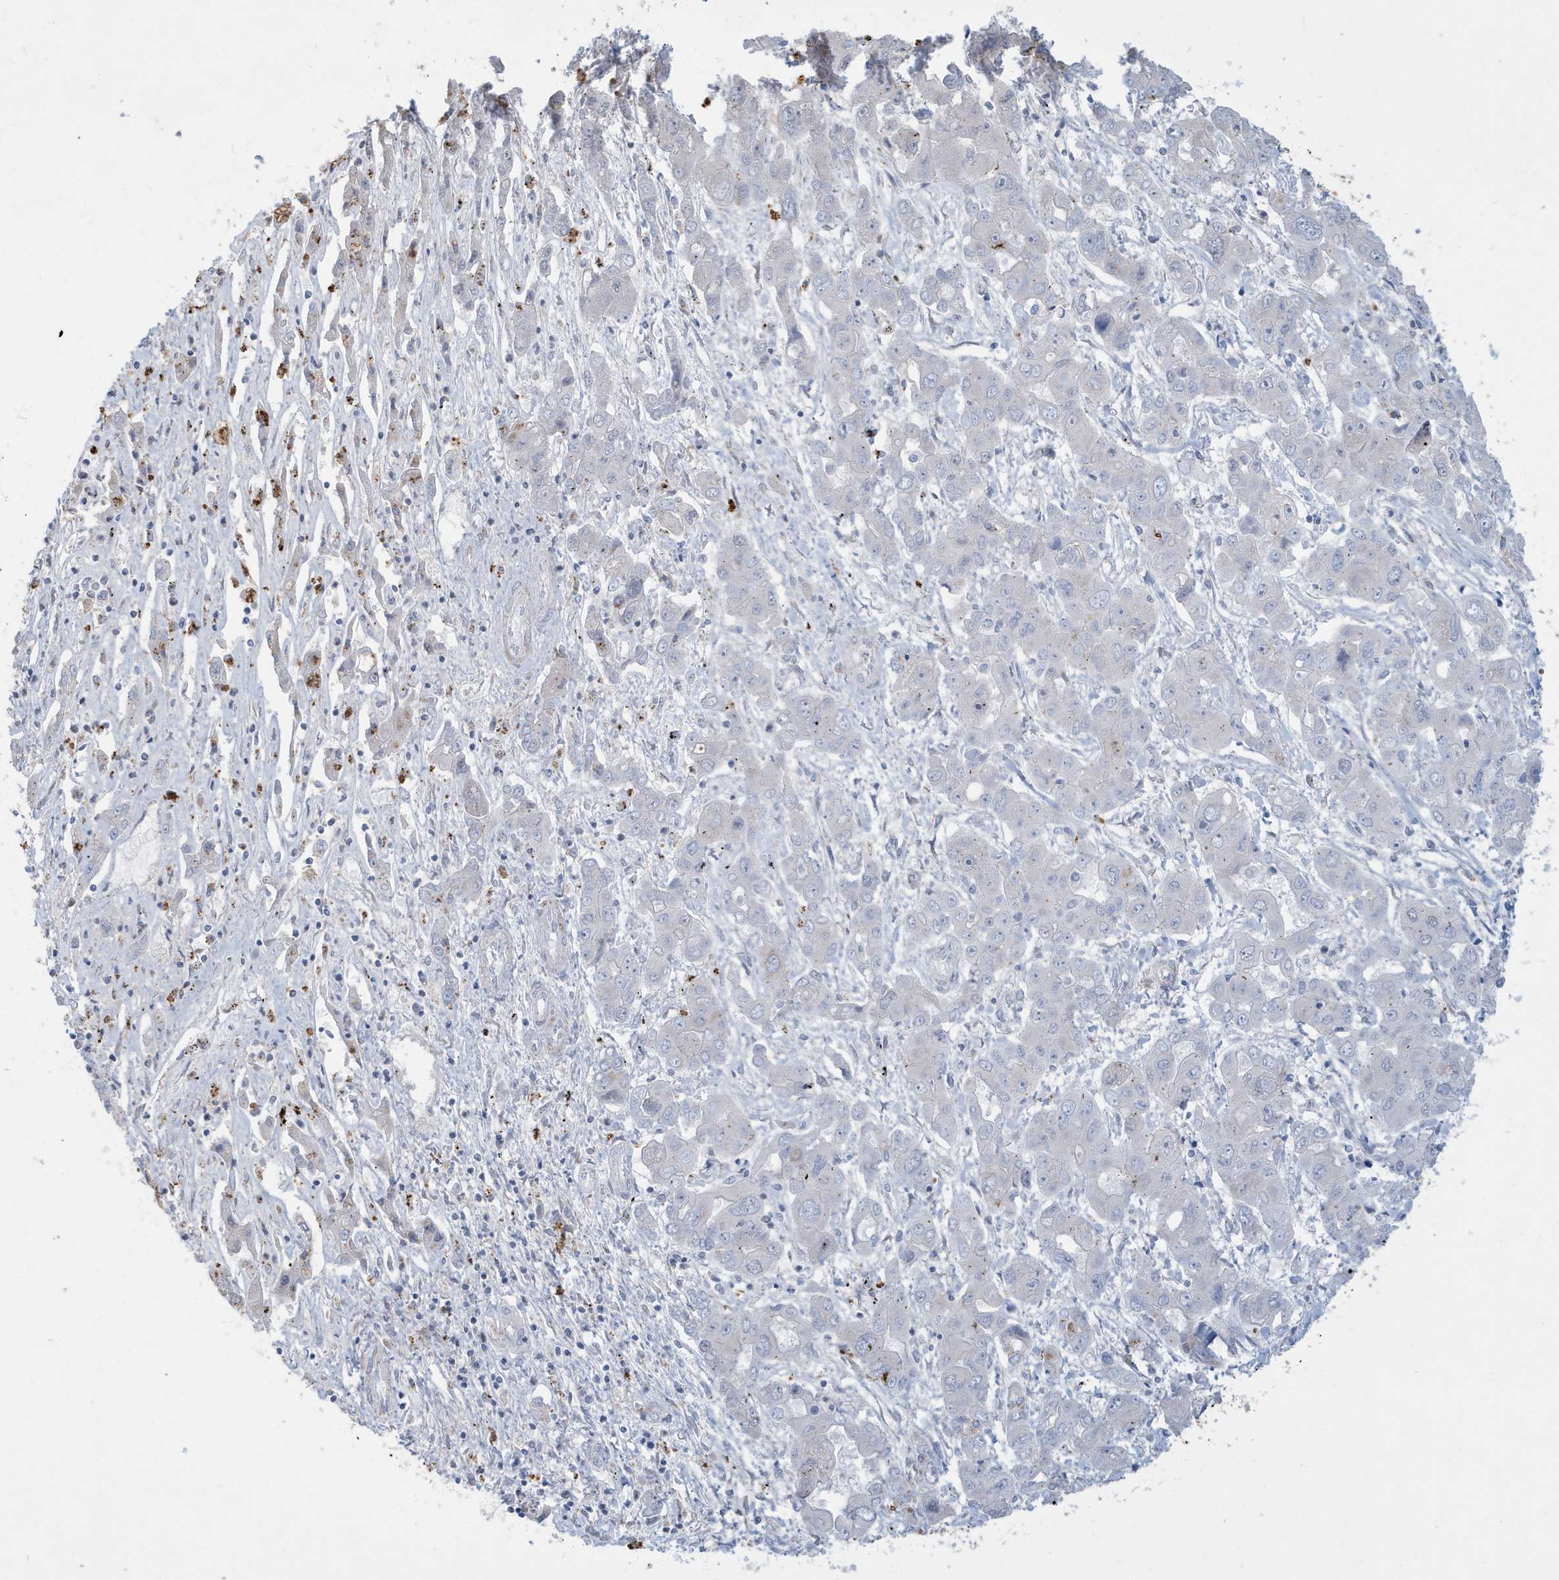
{"staining": {"intensity": "negative", "quantity": "none", "location": "none"}, "tissue": "liver cancer", "cell_type": "Tumor cells", "image_type": "cancer", "snomed": [{"axis": "morphology", "description": "Cholangiocarcinoma"}, {"axis": "topography", "description": "Liver"}], "caption": "The photomicrograph exhibits no staining of tumor cells in cholangiocarcinoma (liver).", "gene": "FNDC1", "patient": {"sex": "male", "age": 67}}